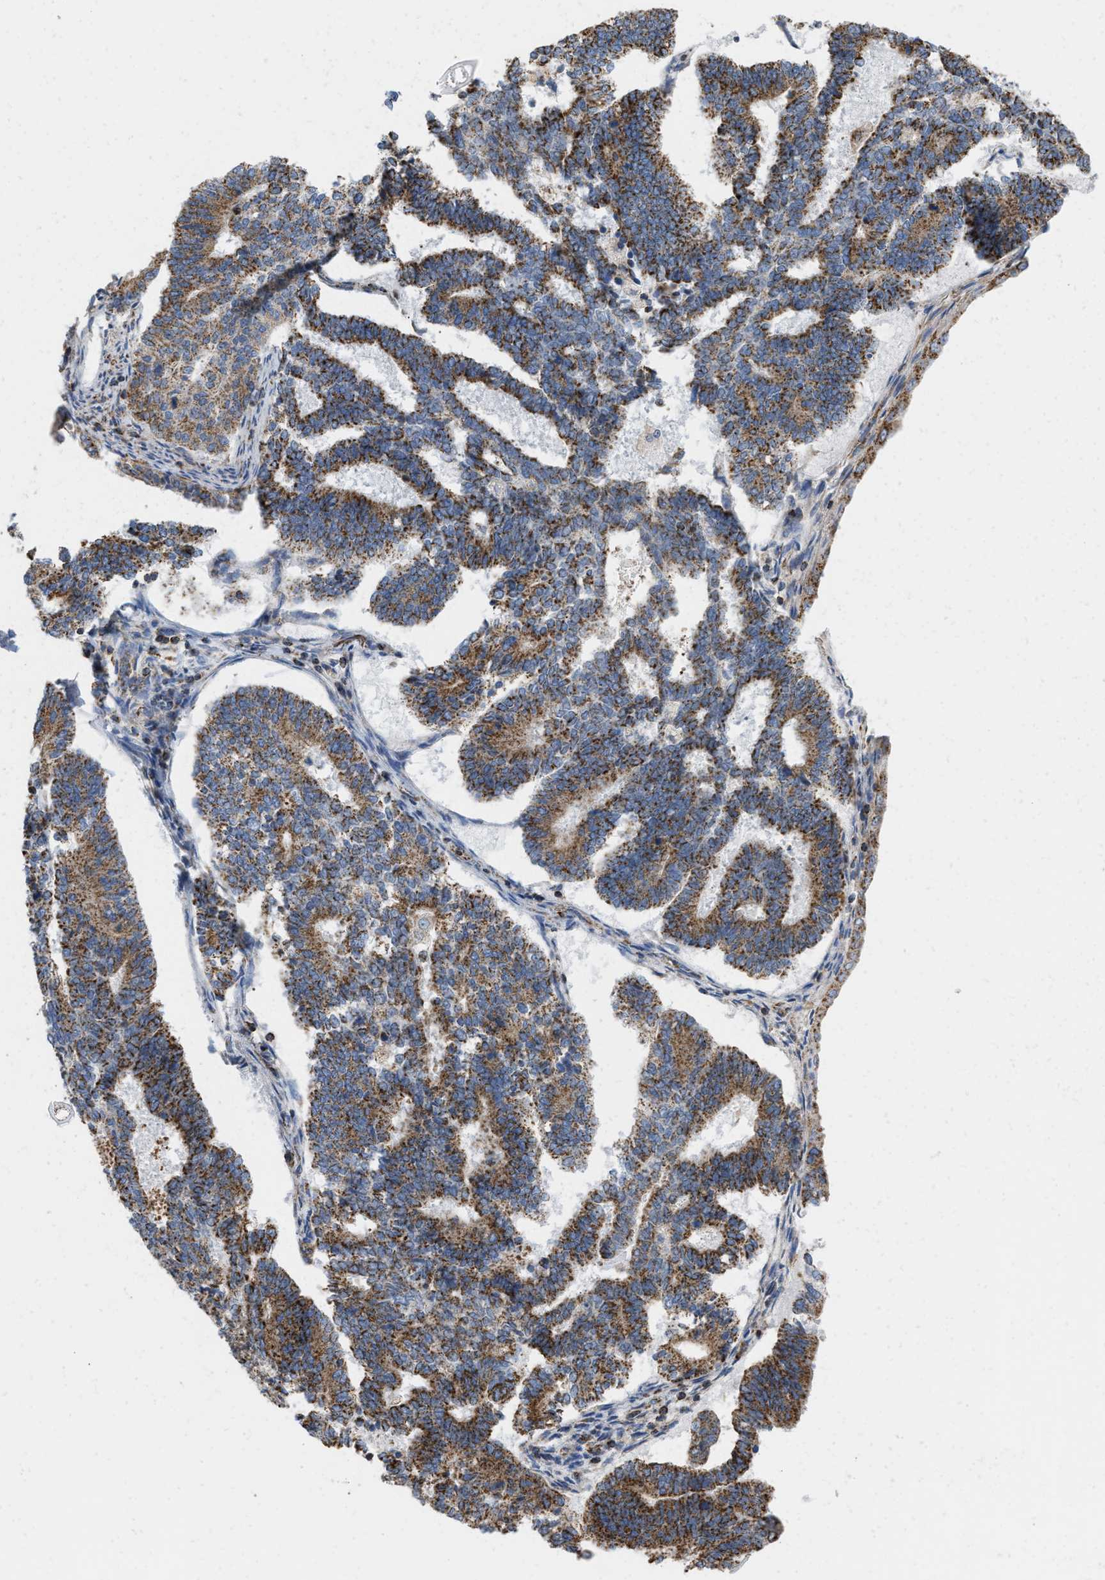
{"staining": {"intensity": "strong", "quantity": ">75%", "location": "cytoplasmic/membranous"}, "tissue": "endometrial cancer", "cell_type": "Tumor cells", "image_type": "cancer", "snomed": [{"axis": "morphology", "description": "Adenocarcinoma, NOS"}, {"axis": "topography", "description": "Endometrium"}], "caption": "Brown immunohistochemical staining in endometrial adenocarcinoma demonstrates strong cytoplasmic/membranous staining in approximately >75% of tumor cells. (DAB IHC with brightfield microscopy, high magnification).", "gene": "GRB10", "patient": {"sex": "female", "age": 70}}